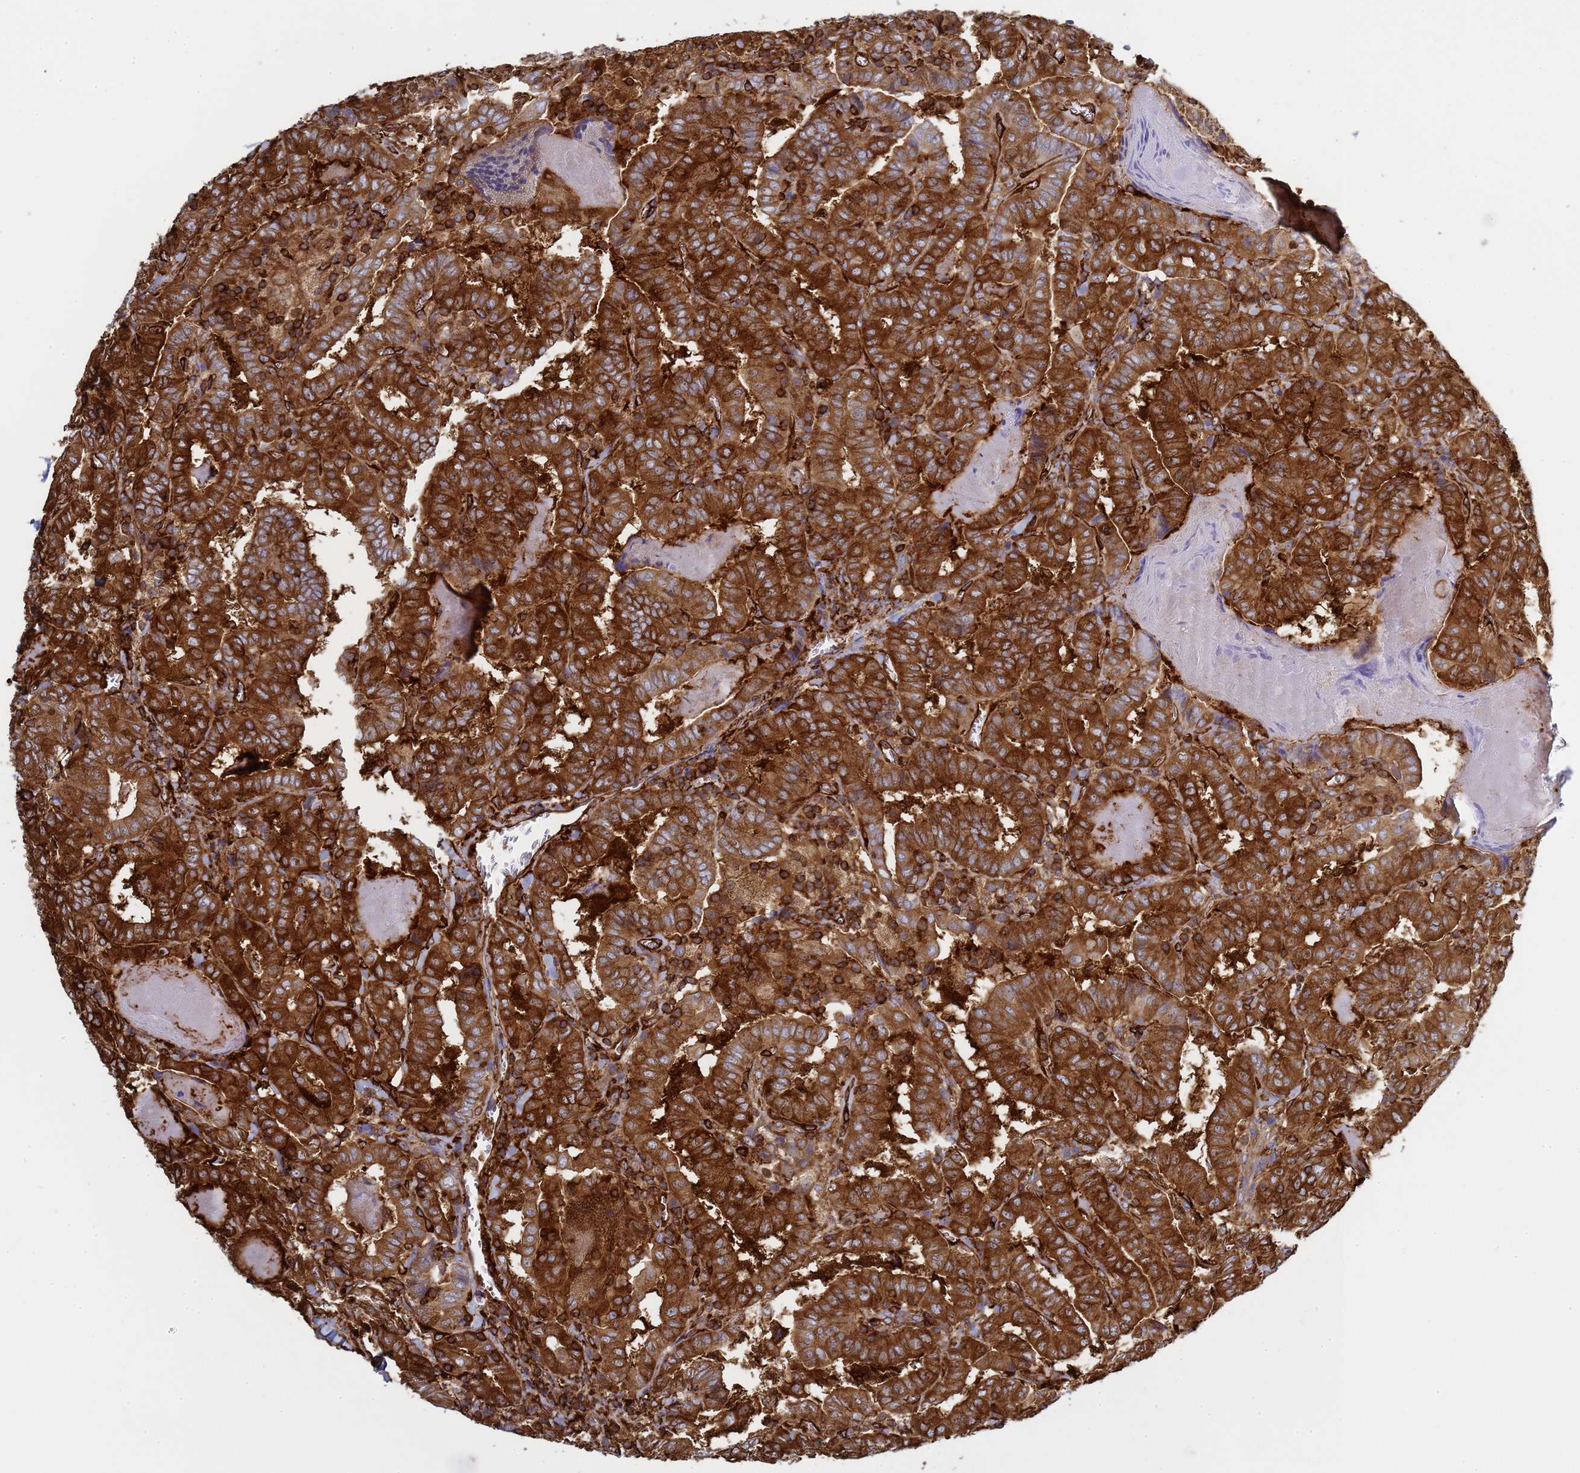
{"staining": {"intensity": "strong", "quantity": ">75%", "location": "cytoplasmic/membranous"}, "tissue": "thyroid cancer", "cell_type": "Tumor cells", "image_type": "cancer", "snomed": [{"axis": "morphology", "description": "Papillary adenocarcinoma, NOS"}, {"axis": "topography", "description": "Thyroid gland"}], "caption": "Immunohistochemical staining of human thyroid cancer (papillary adenocarcinoma) reveals high levels of strong cytoplasmic/membranous staining in about >75% of tumor cells.", "gene": "ZBTB8OS", "patient": {"sex": "female", "age": 72}}